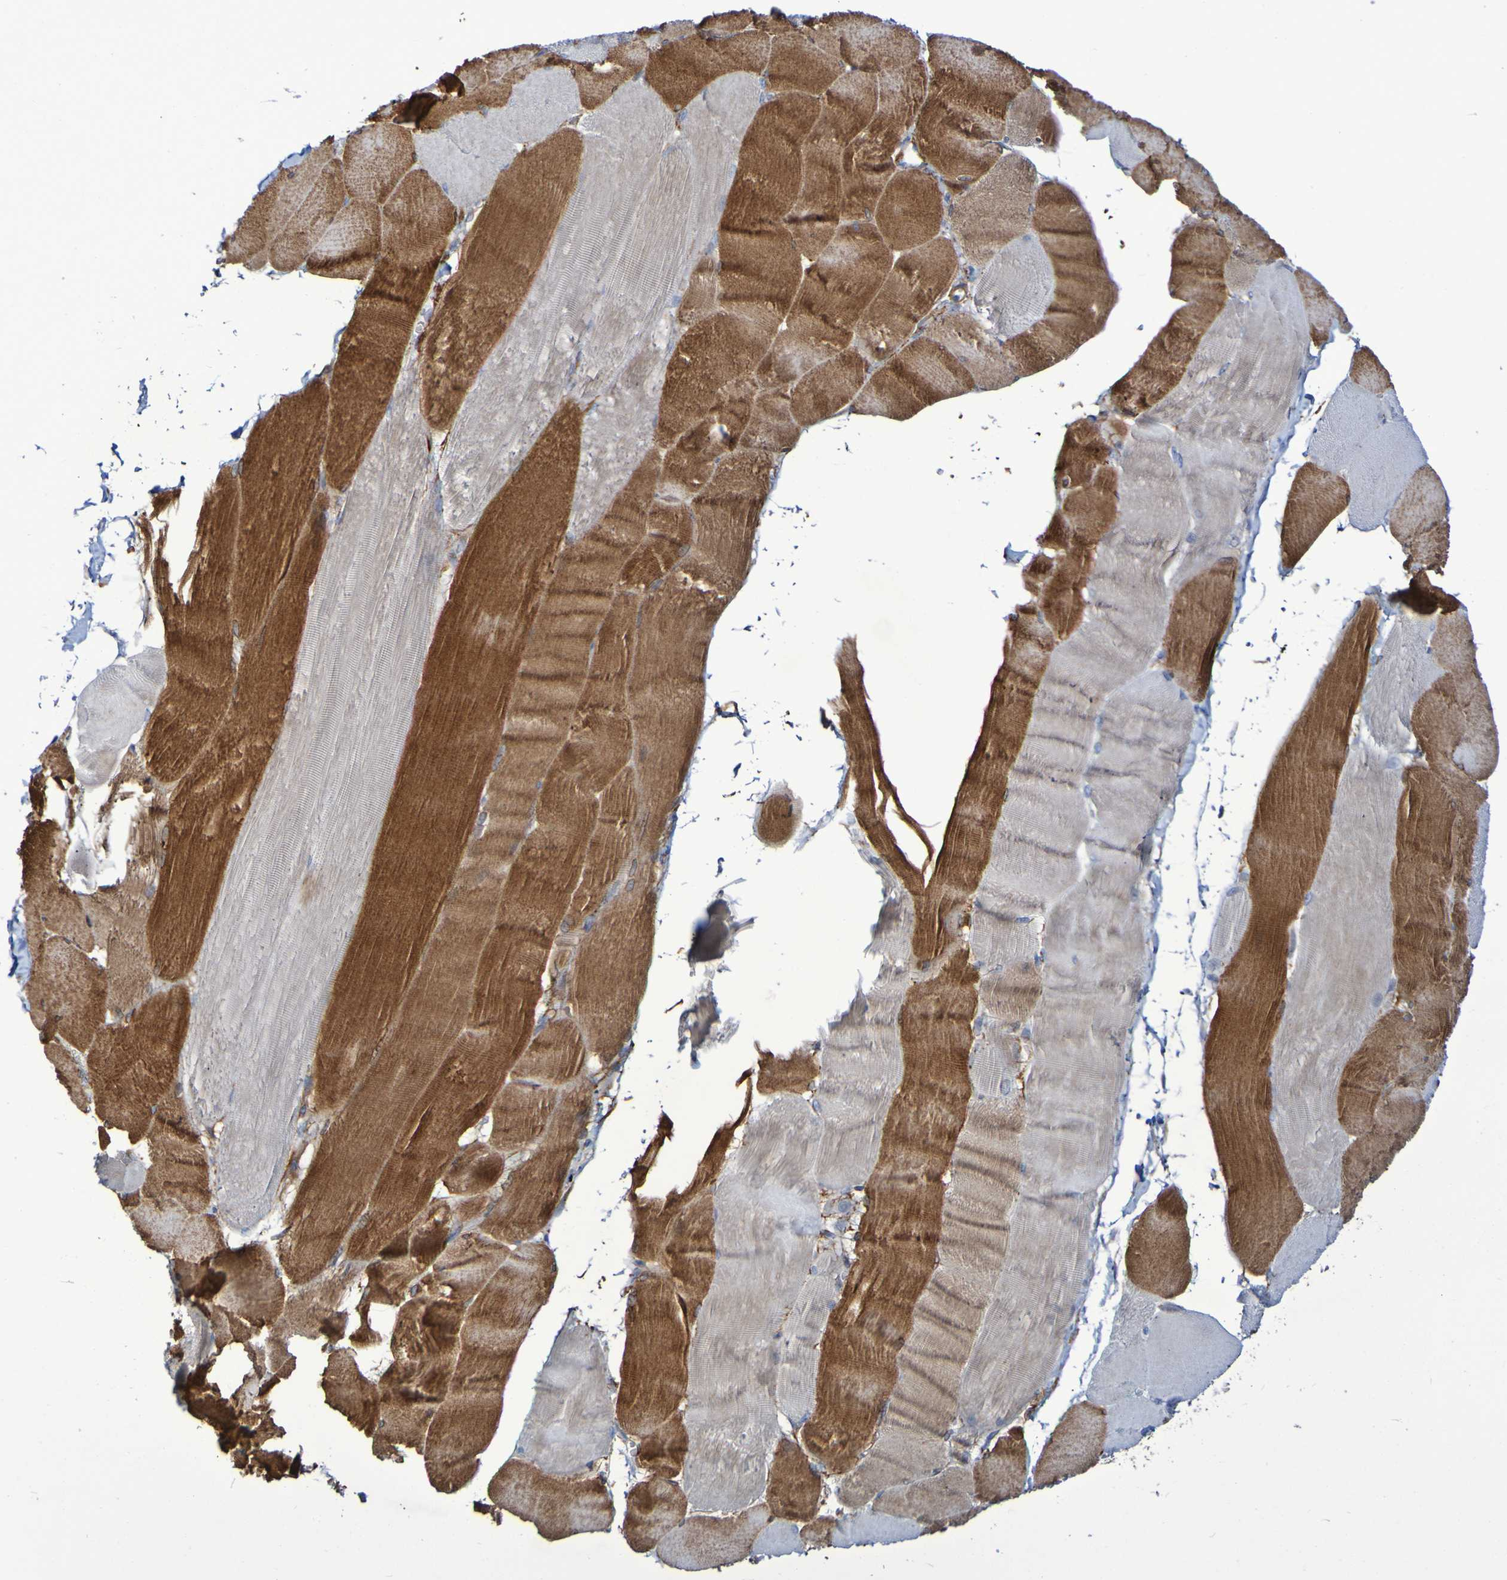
{"staining": {"intensity": "moderate", "quantity": ">75%", "location": "cytoplasmic/membranous"}, "tissue": "skeletal muscle", "cell_type": "Myocytes", "image_type": "normal", "snomed": [{"axis": "morphology", "description": "Normal tissue, NOS"}, {"axis": "morphology", "description": "Squamous cell carcinoma, NOS"}, {"axis": "topography", "description": "Skeletal muscle"}], "caption": "An IHC micrograph of benign tissue is shown. Protein staining in brown labels moderate cytoplasmic/membranous positivity in skeletal muscle within myocytes.", "gene": "LPP", "patient": {"sex": "male", "age": 51}}